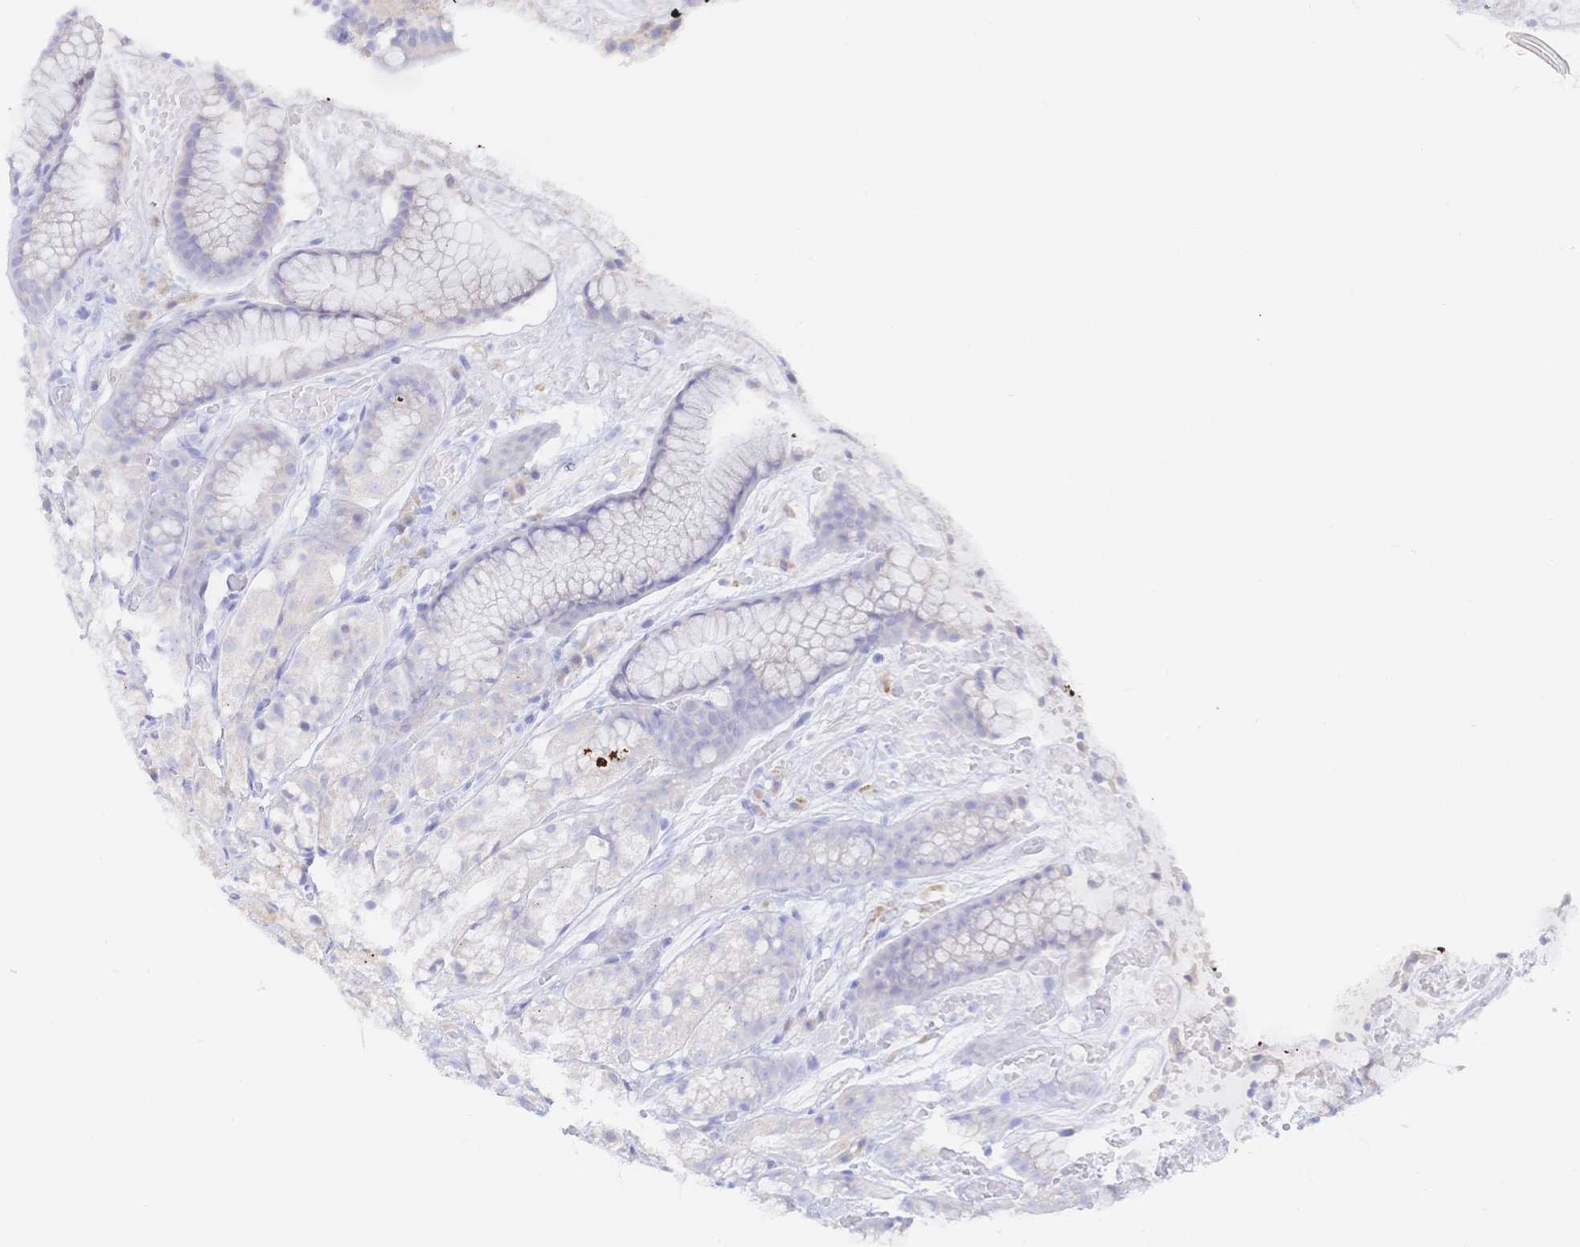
{"staining": {"intensity": "weak", "quantity": "<25%", "location": "cytoplasmic/membranous"}, "tissue": "stomach", "cell_type": "Glandular cells", "image_type": "normal", "snomed": [{"axis": "morphology", "description": "Normal tissue, NOS"}, {"axis": "topography", "description": "Smooth muscle"}, {"axis": "topography", "description": "Stomach"}], "caption": "Benign stomach was stained to show a protein in brown. There is no significant staining in glandular cells. (DAB immunohistochemistry (IHC) visualized using brightfield microscopy, high magnification).", "gene": "SIAH3", "patient": {"sex": "male", "age": 70}}